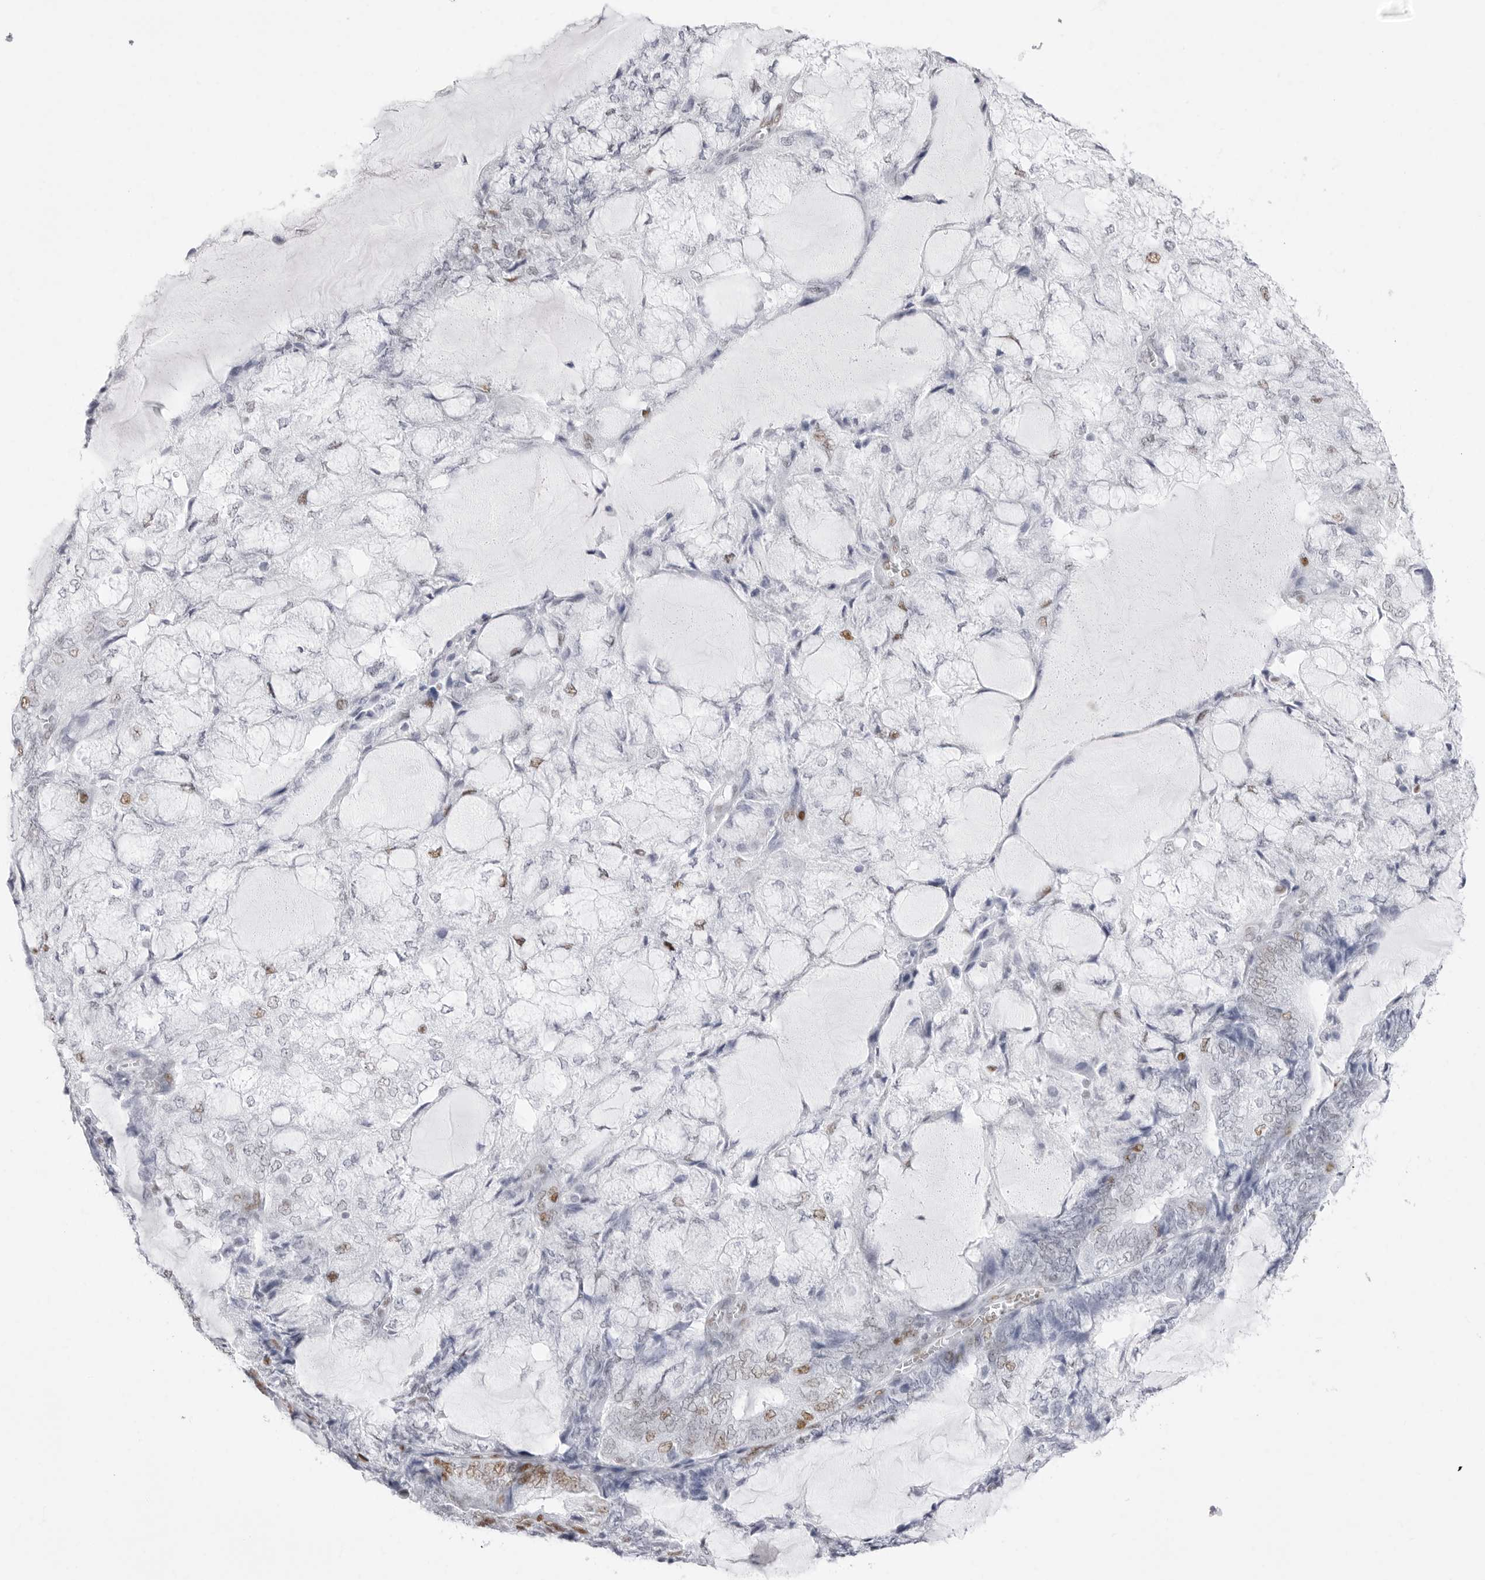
{"staining": {"intensity": "moderate", "quantity": "<25%", "location": "nuclear"}, "tissue": "endometrial cancer", "cell_type": "Tumor cells", "image_type": "cancer", "snomed": [{"axis": "morphology", "description": "Adenocarcinoma, NOS"}, {"axis": "topography", "description": "Endometrium"}], "caption": "Immunohistochemical staining of adenocarcinoma (endometrial) exhibits low levels of moderate nuclear staining in approximately <25% of tumor cells.", "gene": "NASP", "patient": {"sex": "female", "age": 81}}